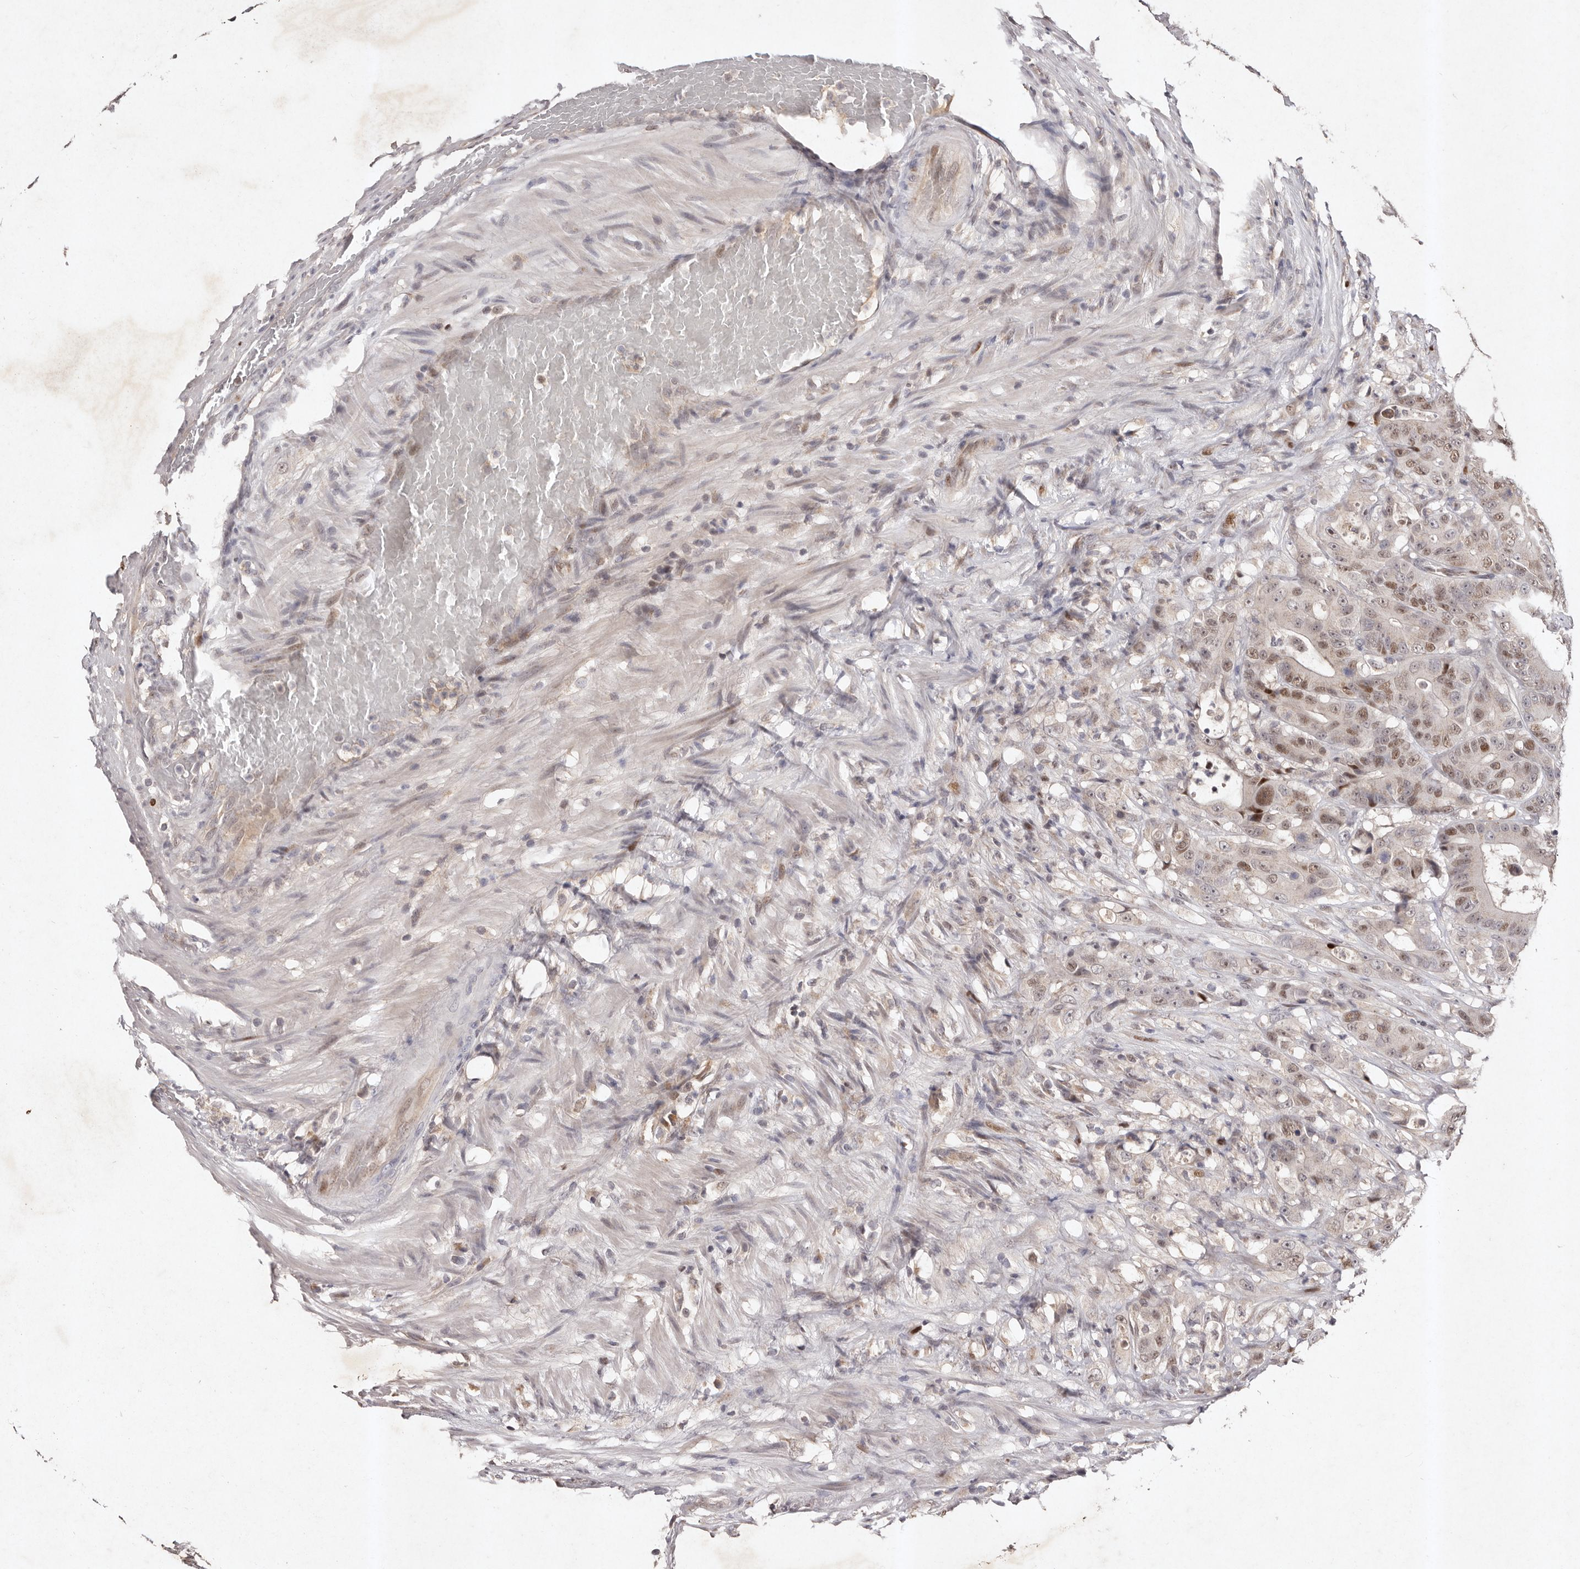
{"staining": {"intensity": "moderate", "quantity": ">75%", "location": "nuclear"}, "tissue": "colorectal cancer", "cell_type": "Tumor cells", "image_type": "cancer", "snomed": [{"axis": "morphology", "description": "Adenocarcinoma, NOS"}, {"axis": "topography", "description": "Colon"}], "caption": "Immunohistochemical staining of human adenocarcinoma (colorectal) displays moderate nuclear protein expression in approximately >75% of tumor cells.", "gene": "KLF7", "patient": {"sex": "male", "age": 83}}